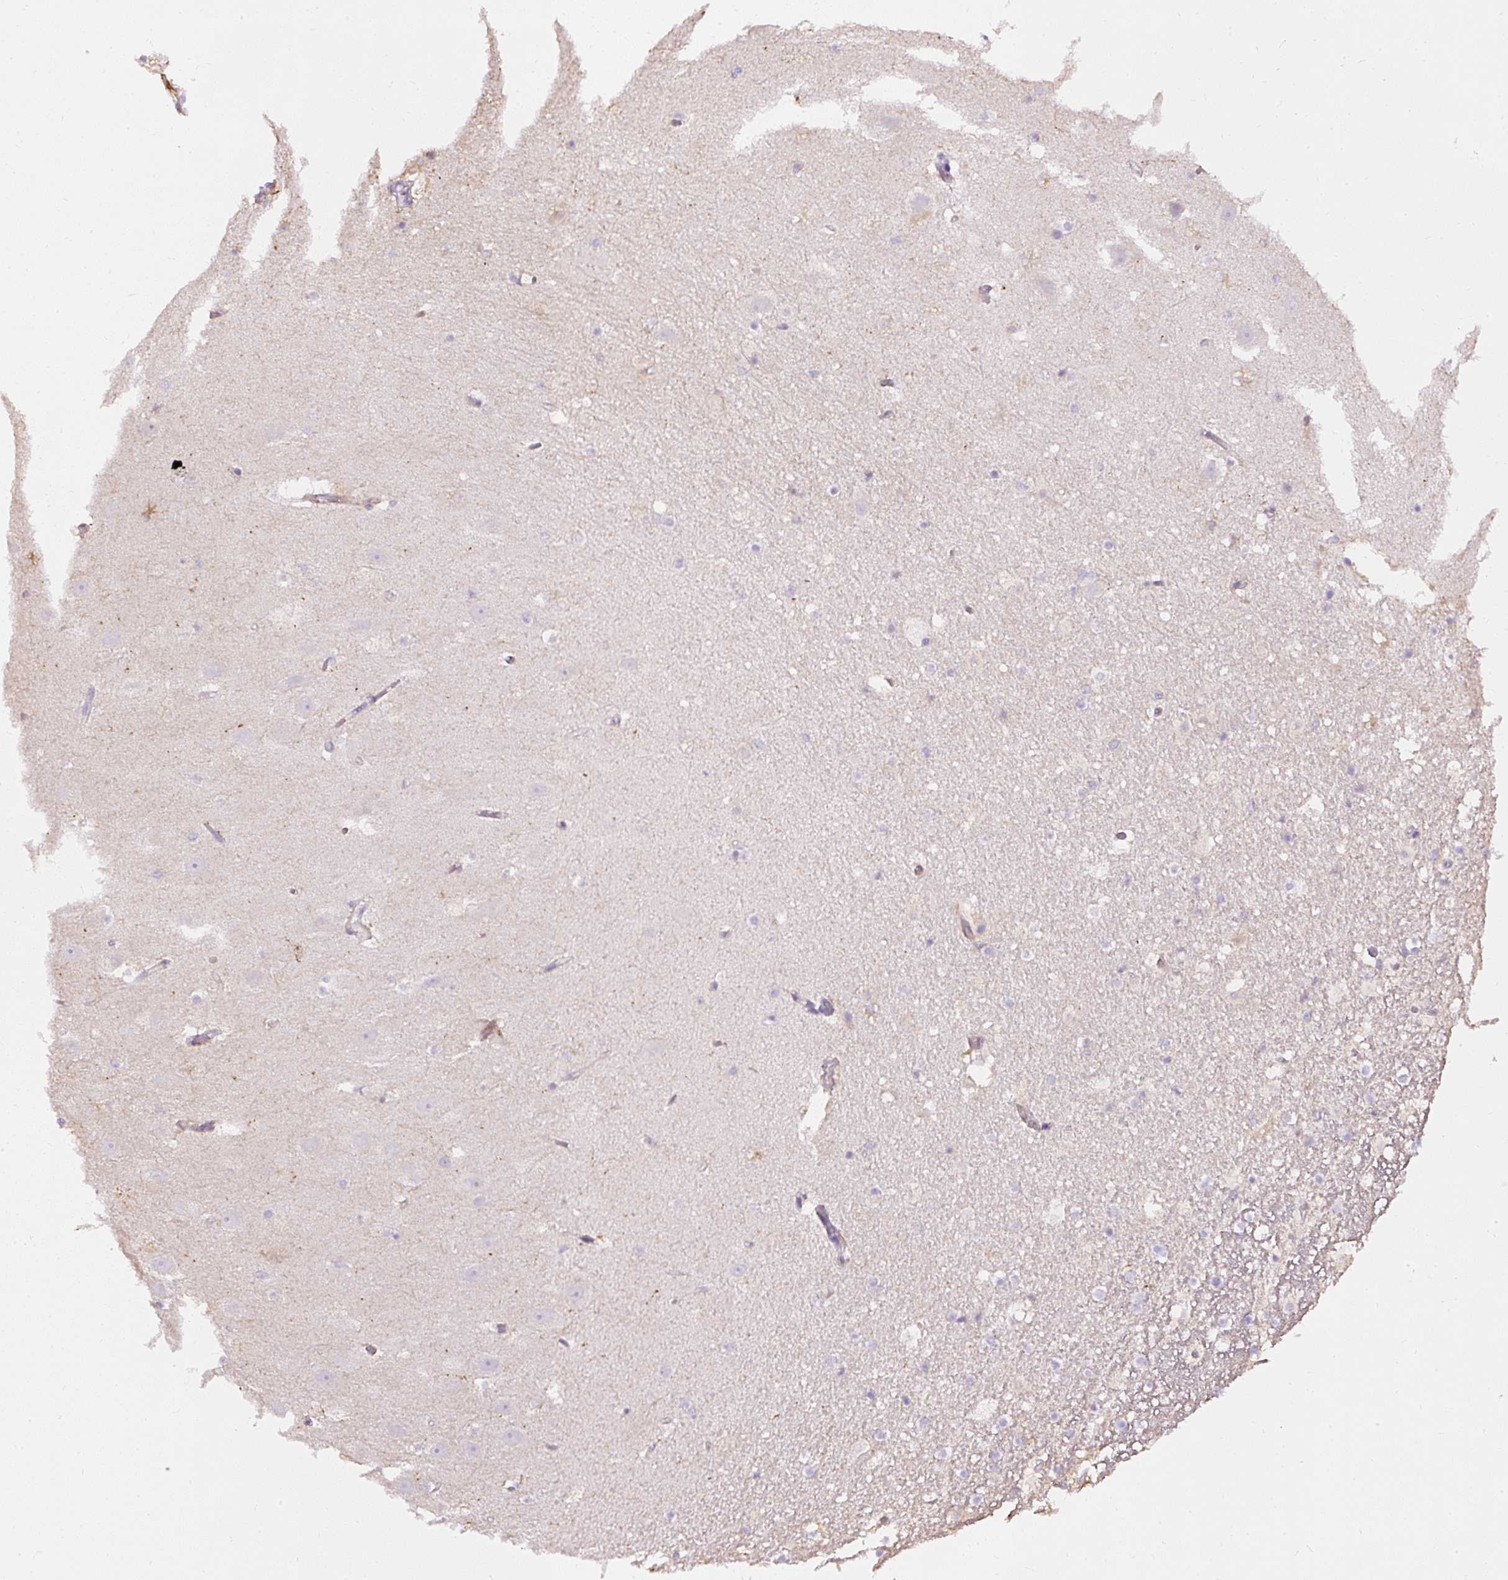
{"staining": {"intensity": "negative", "quantity": "none", "location": "none"}, "tissue": "hippocampus", "cell_type": "Glial cells", "image_type": "normal", "snomed": [{"axis": "morphology", "description": "Normal tissue, NOS"}, {"axis": "topography", "description": "Hippocampus"}], "caption": "Histopathology image shows no significant protein positivity in glial cells of unremarkable hippocampus.", "gene": "FAM149A", "patient": {"sex": "male", "age": 37}}